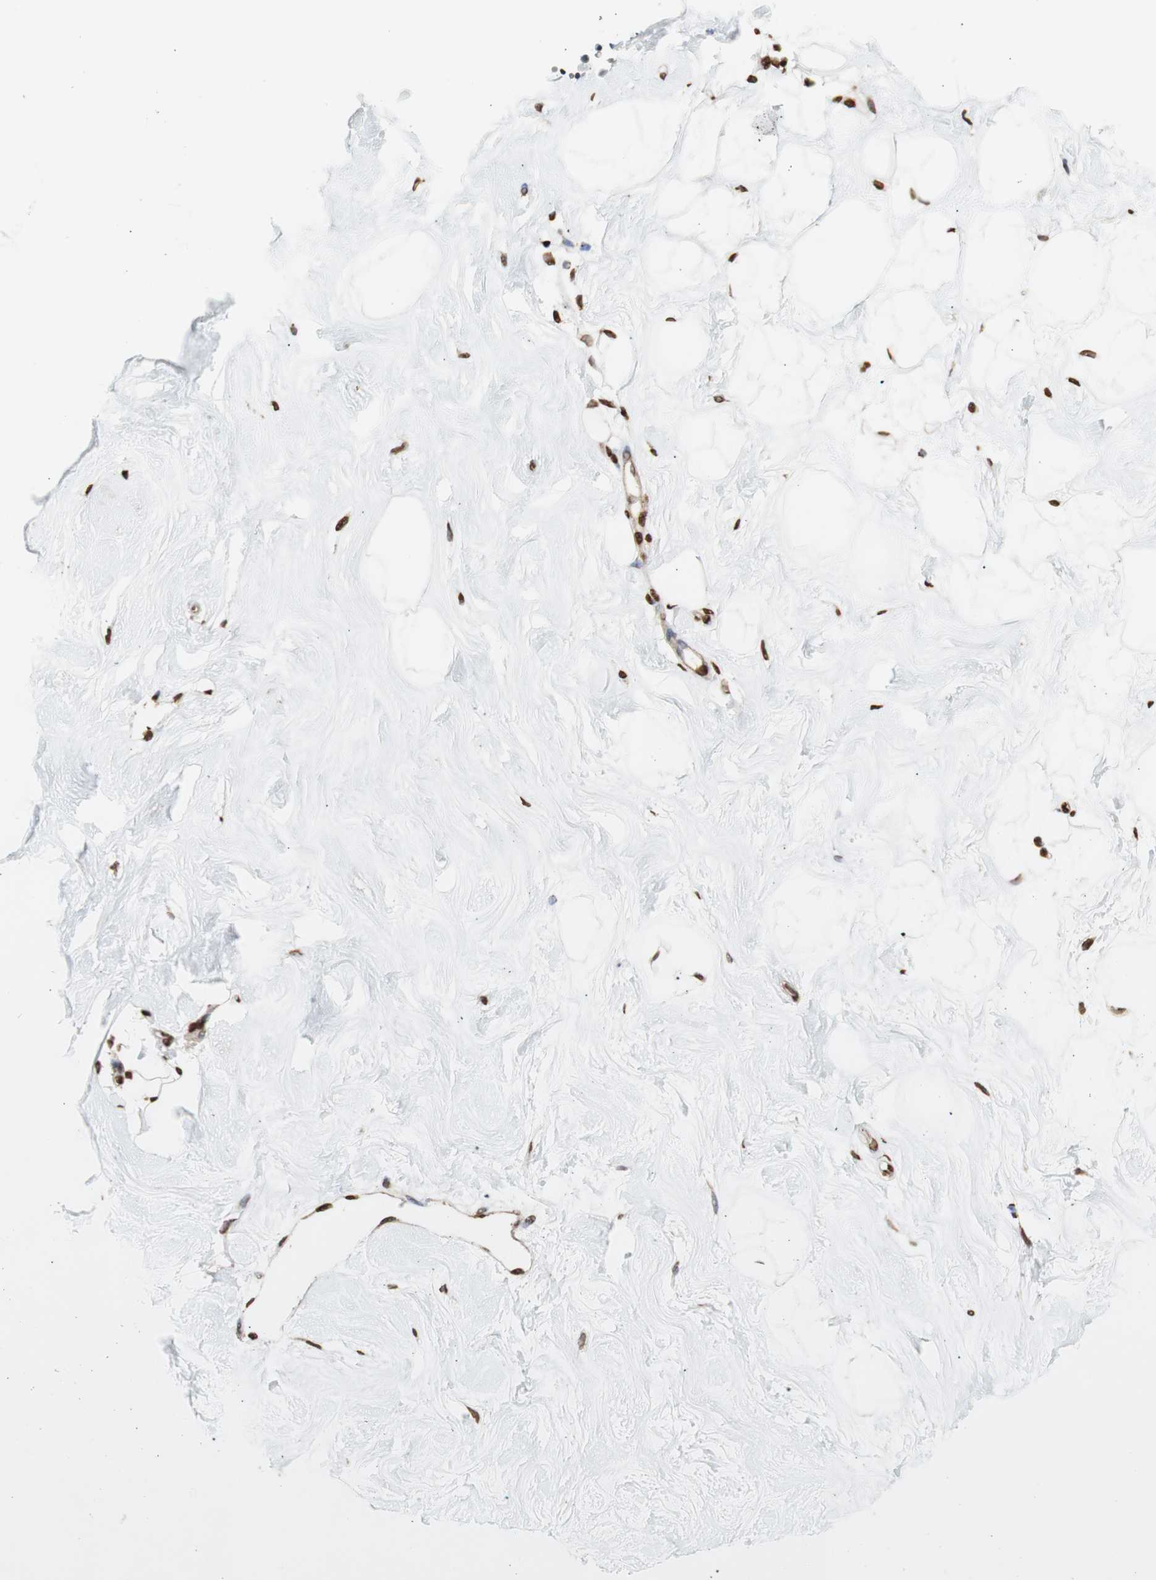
{"staining": {"intensity": "moderate", "quantity": ">75%", "location": "nuclear"}, "tissue": "breast", "cell_type": "Adipocytes", "image_type": "normal", "snomed": [{"axis": "morphology", "description": "Normal tissue, NOS"}, {"axis": "topography", "description": "Breast"}], "caption": "Protein expression analysis of benign breast exhibits moderate nuclear expression in approximately >75% of adipocytes.", "gene": "SNAI2", "patient": {"sex": "female", "age": 23}}